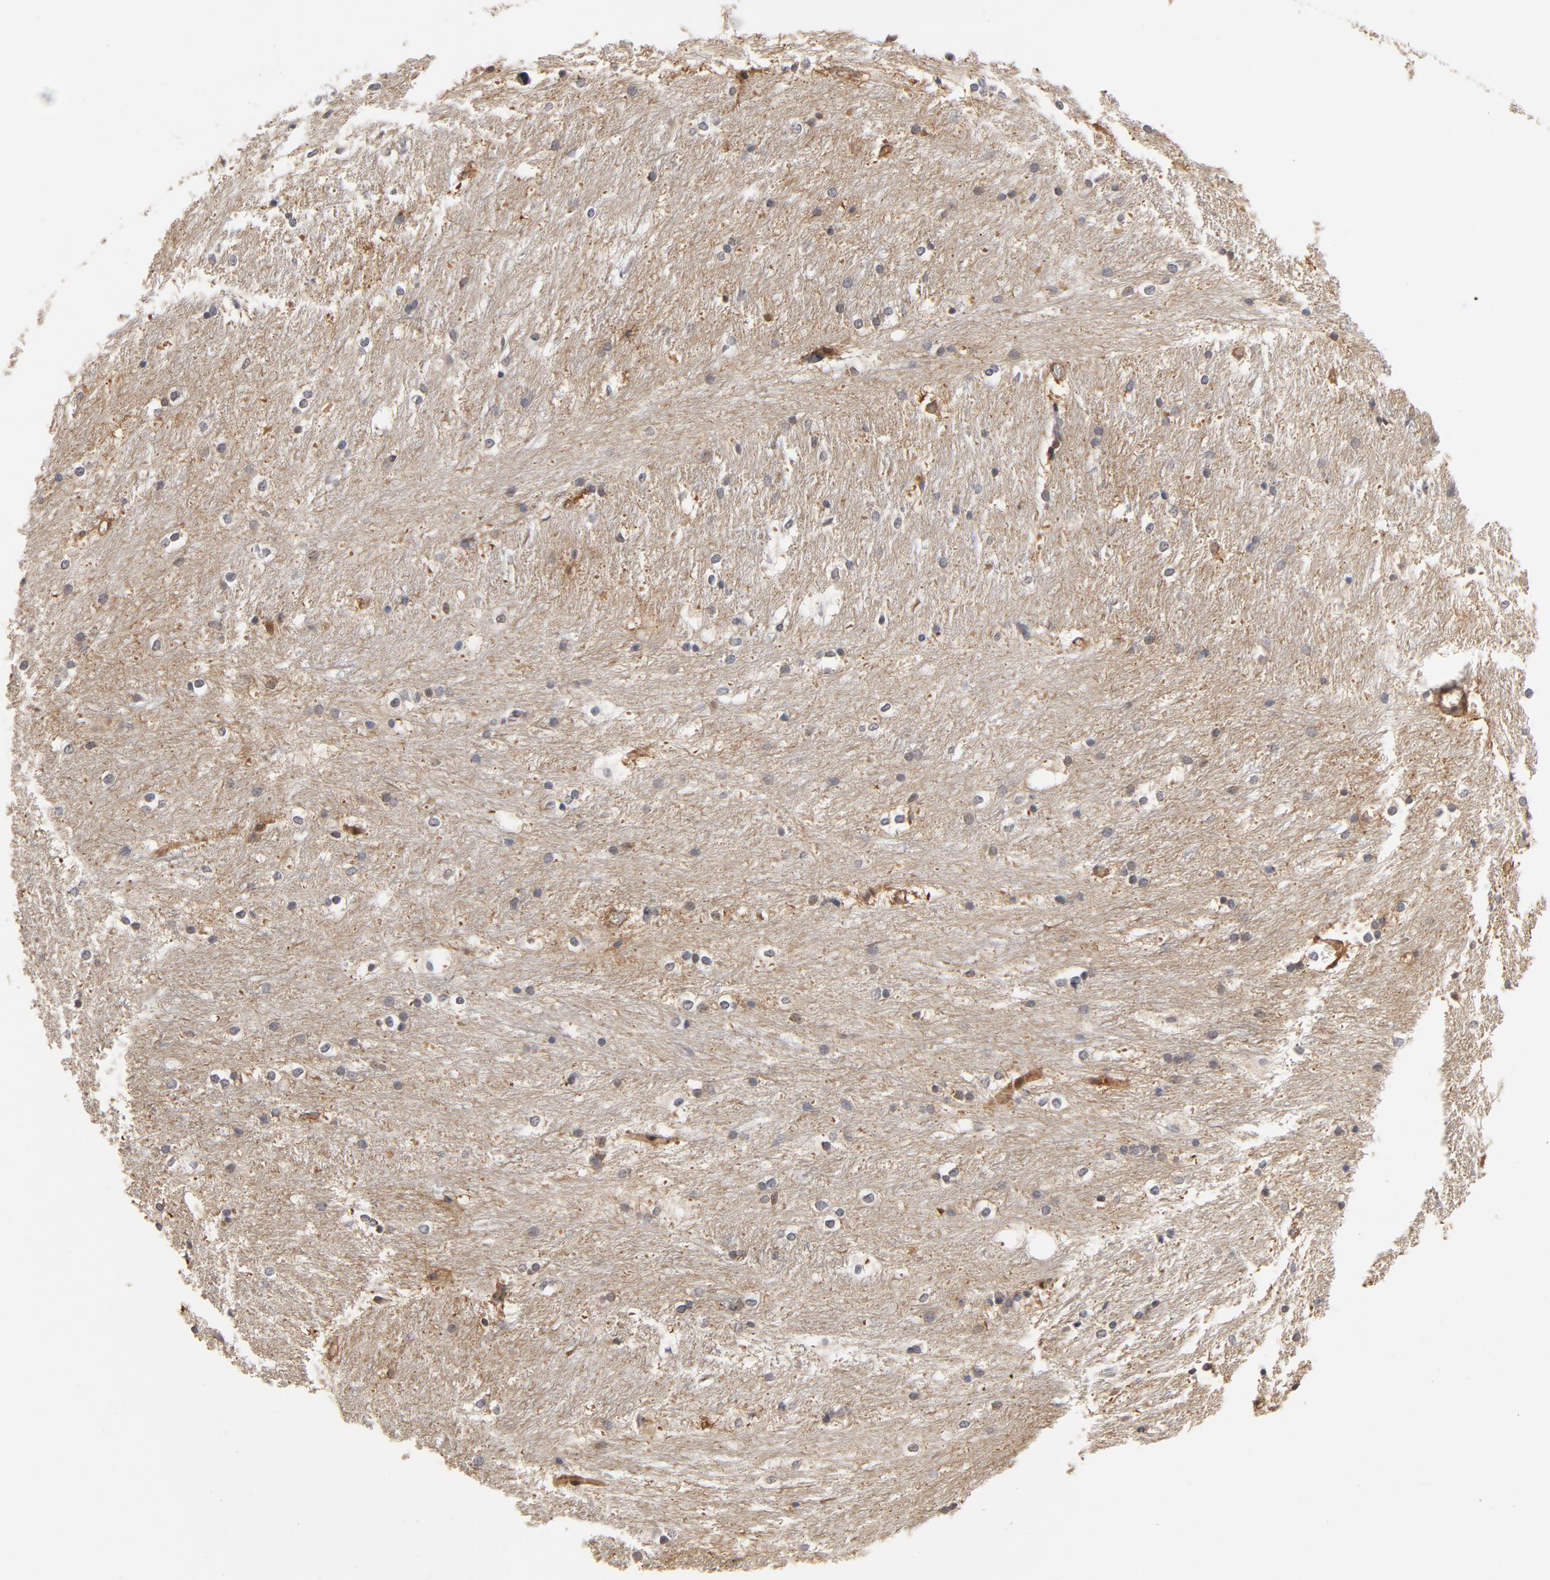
{"staining": {"intensity": "moderate", "quantity": "<25%", "location": "cytoplasmic/membranous,nuclear"}, "tissue": "caudate", "cell_type": "Glial cells", "image_type": "normal", "snomed": [{"axis": "morphology", "description": "Normal tissue, NOS"}, {"axis": "topography", "description": "Lateral ventricle wall"}], "caption": "A brown stain labels moderate cytoplasmic/membranous,nuclear positivity of a protein in glial cells of unremarkable caudate. (DAB (3,3'-diaminobenzidine) = brown stain, brightfield microscopy at high magnification).", "gene": "CDC37", "patient": {"sex": "female", "age": 19}}